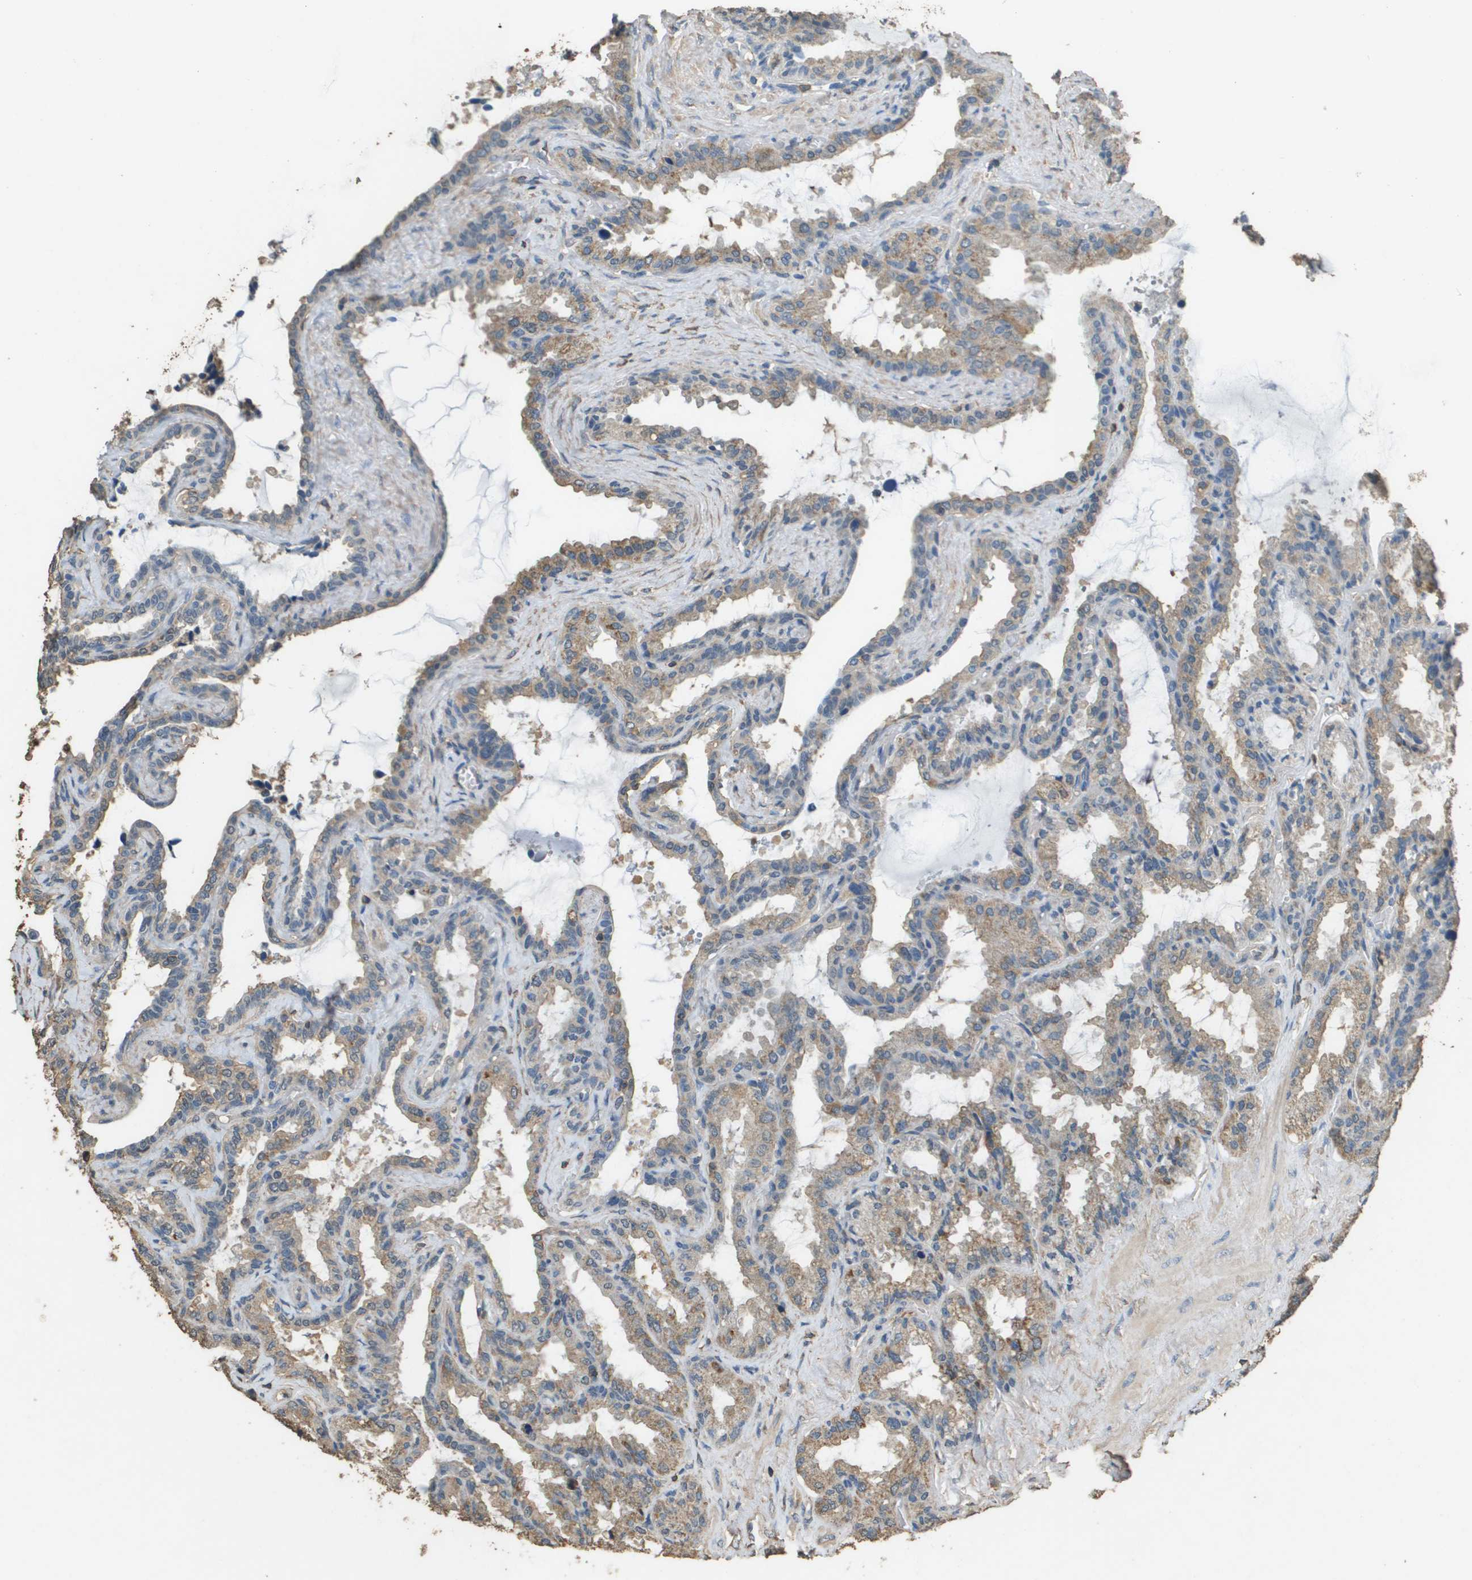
{"staining": {"intensity": "weak", "quantity": ">75%", "location": "cytoplasmic/membranous"}, "tissue": "seminal vesicle", "cell_type": "Glandular cells", "image_type": "normal", "snomed": [{"axis": "morphology", "description": "Normal tissue, NOS"}, {"axis": "topography", "description": "Seminal veicle"}], "caption": "Brown immunohistochemical staining in unremarkable seminal vesicle reveals weak cytoplasmic/membranous expression in approximately >75% of glandular cells.", "gene": "MS4A7", "patient": {"sex": "male", "age": 46}}